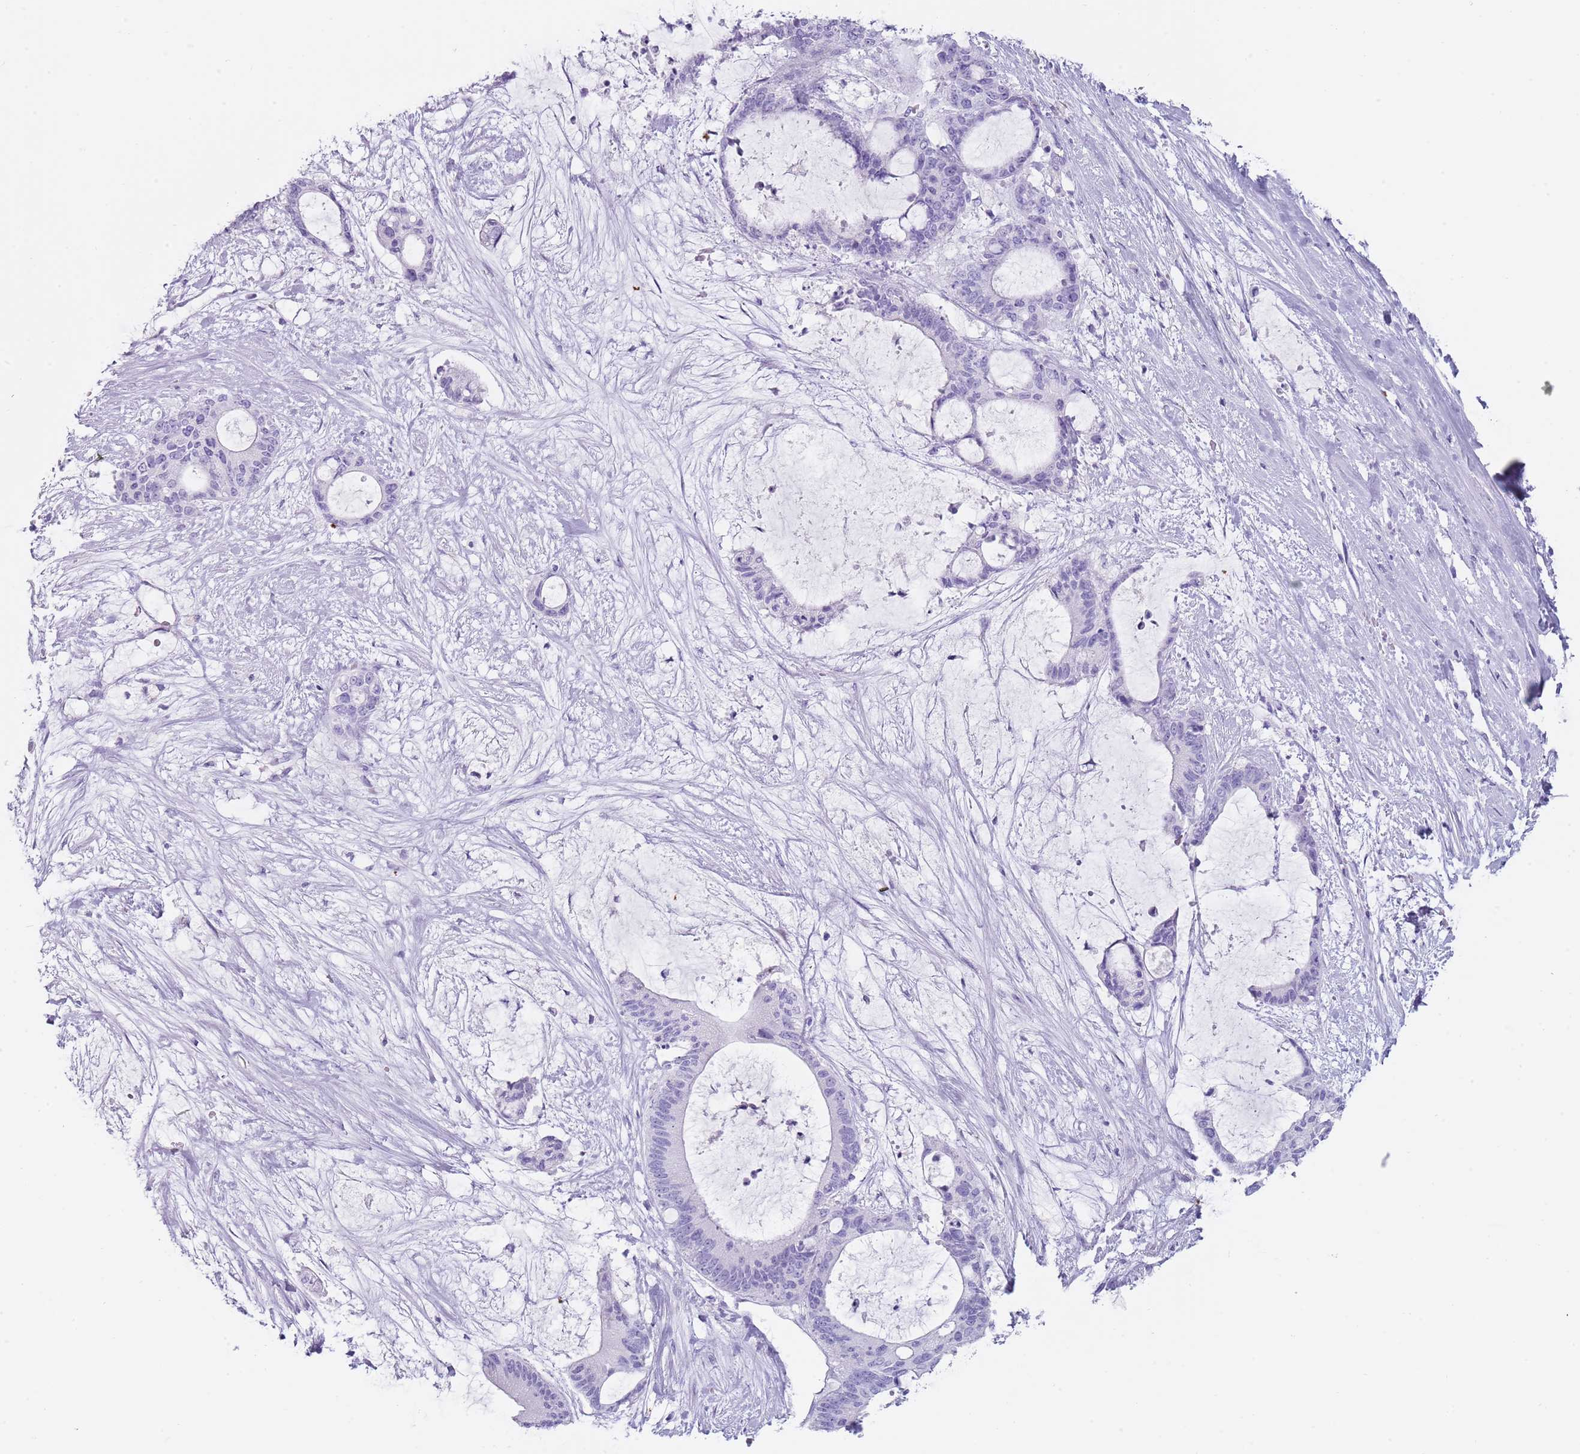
{"staining": {"intensity": "negative", "quantity": "none", "location": "none"}, "tissue": "liver cancer", "cell_type": "Tumor cells", "image_type": "cancer", "snomed": [{"axis": "morphology", "description": "Normal tissue, NOS"}, {"axis": "morphology", "description": "Cholangiocarcinoma"}, {"axis": "topography", "description": "Liver"}, {"axis": "topography", "description": "Peripheral nerve tissue"}], "caption": "Immunohistochemistry (IHC) photomicrograph of human liver cancer stained for a protein (brown), which shows no staining in tumor cells.", "gene": "NBPF20", "patient": {"sex": "female", "age": 73}}